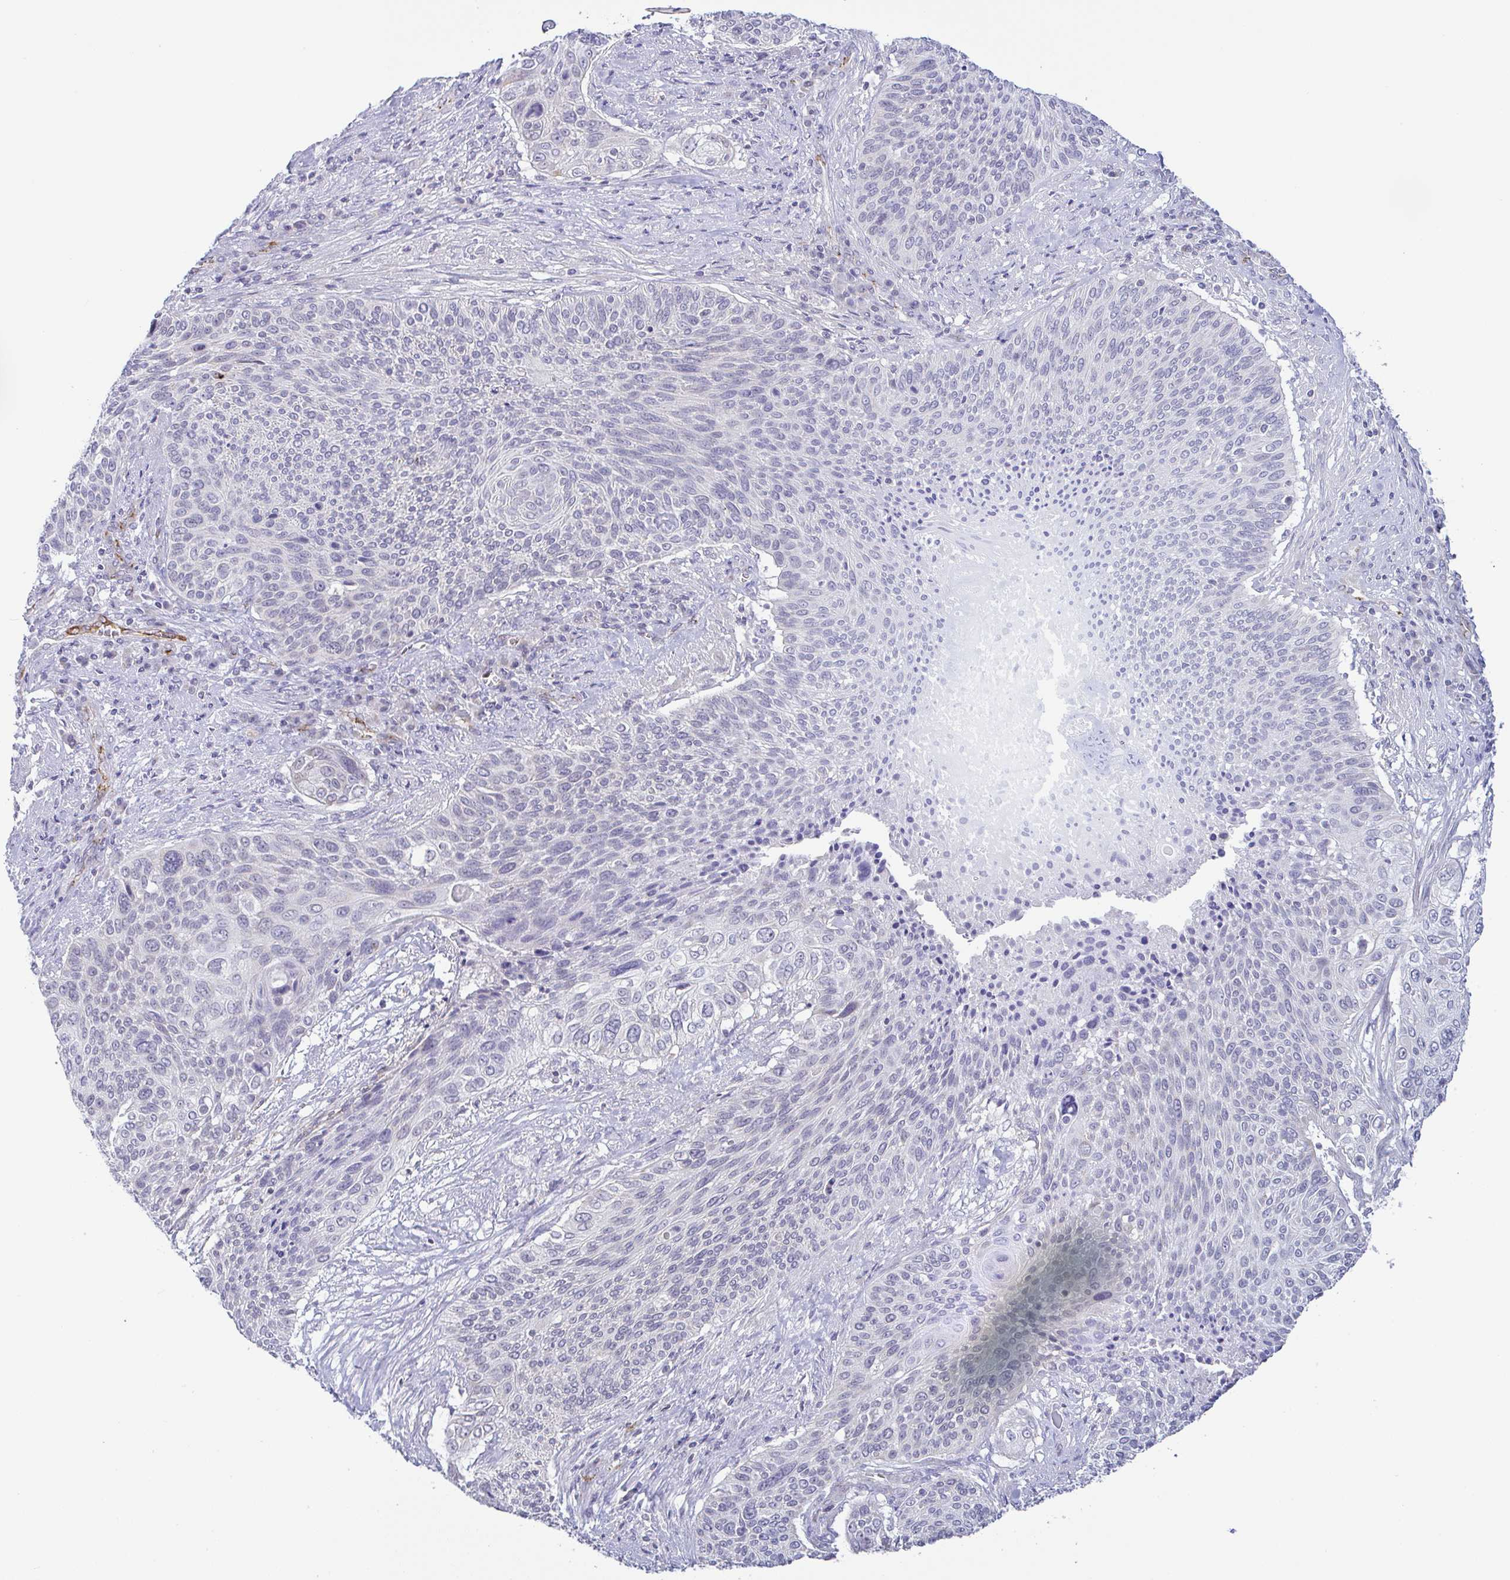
{"staining": {"intensity": "negative", "quantity": "none", "location": "none"}, "tissue": "cervical cancer", "cell_type": "Tumor cells", "image_type": "cancer", "snomed": [{"axis": "morphology", "description": "Squamous cell carcinoma, NOS"}, {"axis": "topography", "description": "Cervix"}], "caption": "DAB immunohistochemical staining of cervical squamous cell carcinoma shows no significant positivity in tumor cells. The staining was performed using DAB to visualize the protein expression in brown, while the nuclei were stained in blue with hematoxylin (Magnification: 20x).", "gene": "PLCD4", "patient": {"sex": "female", "age": 31}}